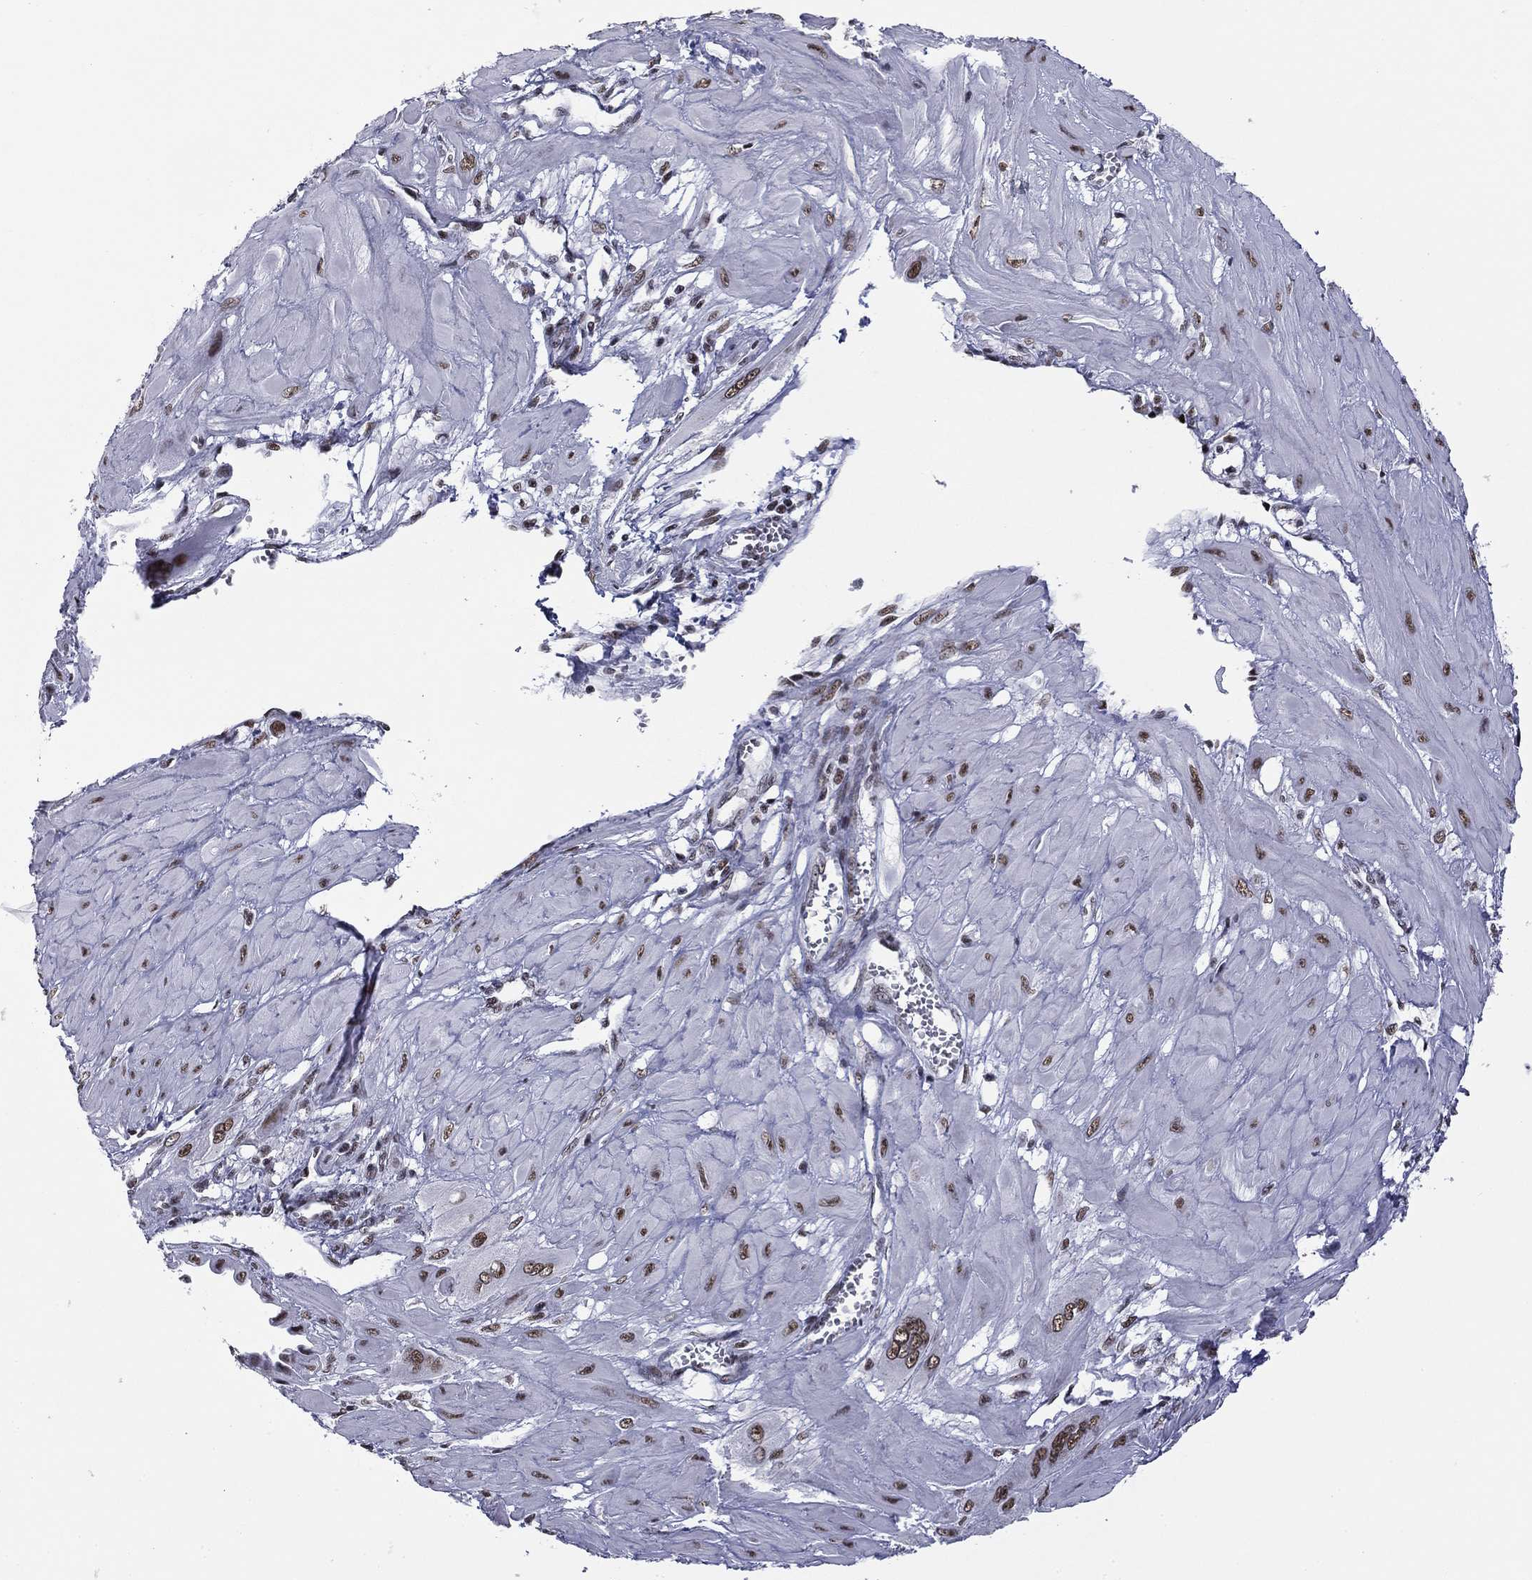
{"staining": {"intensity": "moderate", "quantity": ">75%", "location": "nuclear"}, "tissue": "cervical cancer", "cell_type": "Tumor cells", "image_type": "cancer", "snomed": [{"axis": "morphology", "description": "Squamous cell carcinoma, NOS"}, {"axis": "topography", "description": "Cervix"}], "caption": "Immunohistochemical staining of human squamous cell carcinoma (cervical) reveals medium levels of moderate nuclear protein expression in approximately >75% of tumor cells.", "gene": "ETV5", "patient": {"sex": "female", "age": 34}}